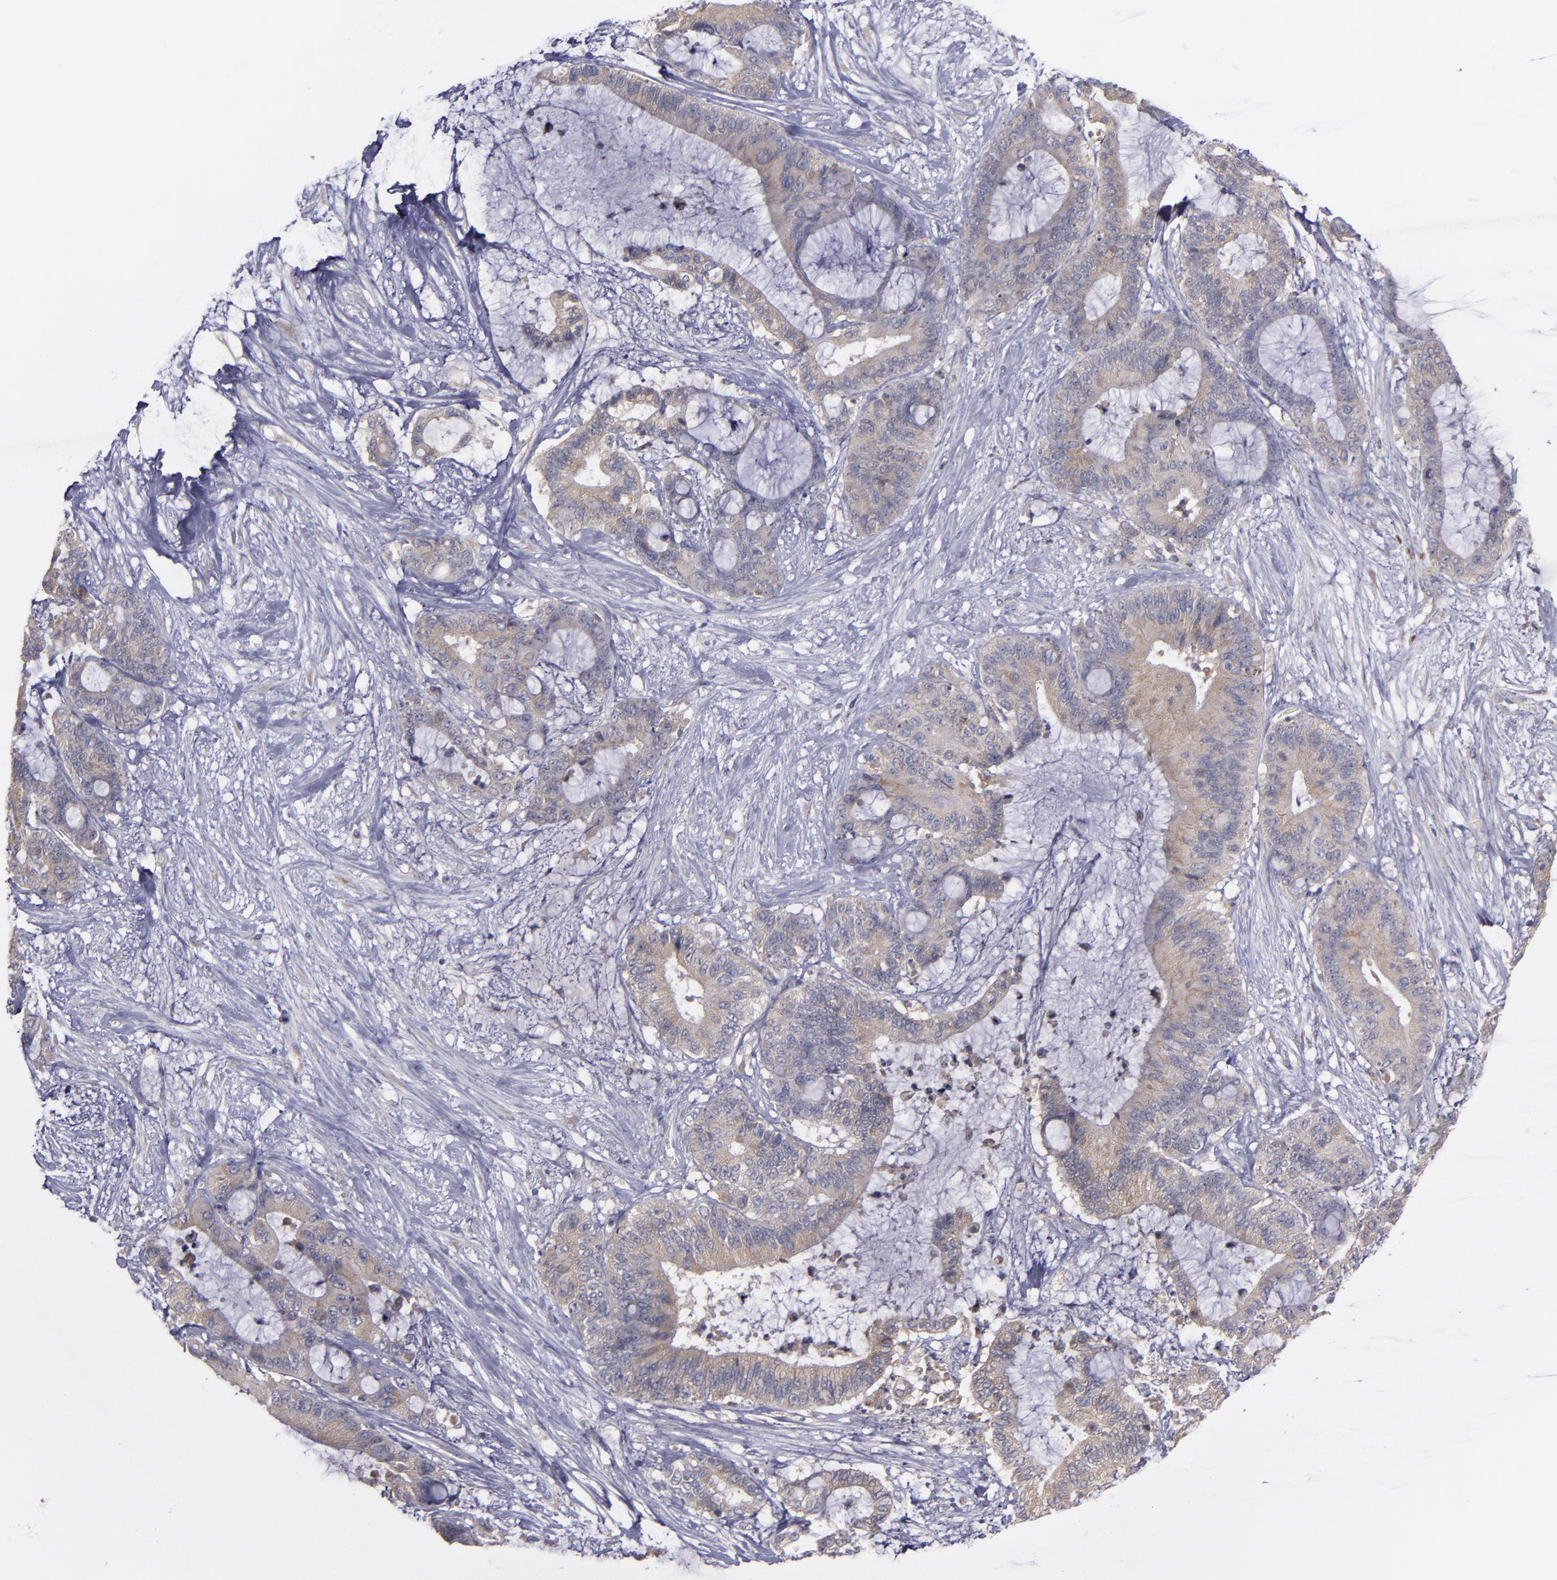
{"staining": {"intensity": "moderate", "quantity": ">75%", "location": "cytoplasmic/membranous"}, "tissue": "liver cancer", "cell_type": "Tumor cells", "image_type": "cancer", "snomed": [{"axis": "morphology", "description": "Cholangiocarcinoma"}, {"axis": "topography", "description": "Liver"}], "caption": "Immunohistochemical staining of human liver cancer reveals moderate cytoplasmic/membranous protein positivity in approximately >75% of tumor cells.", "gene": "MMP11", "patient": {"sex": "female", "age": 73}}